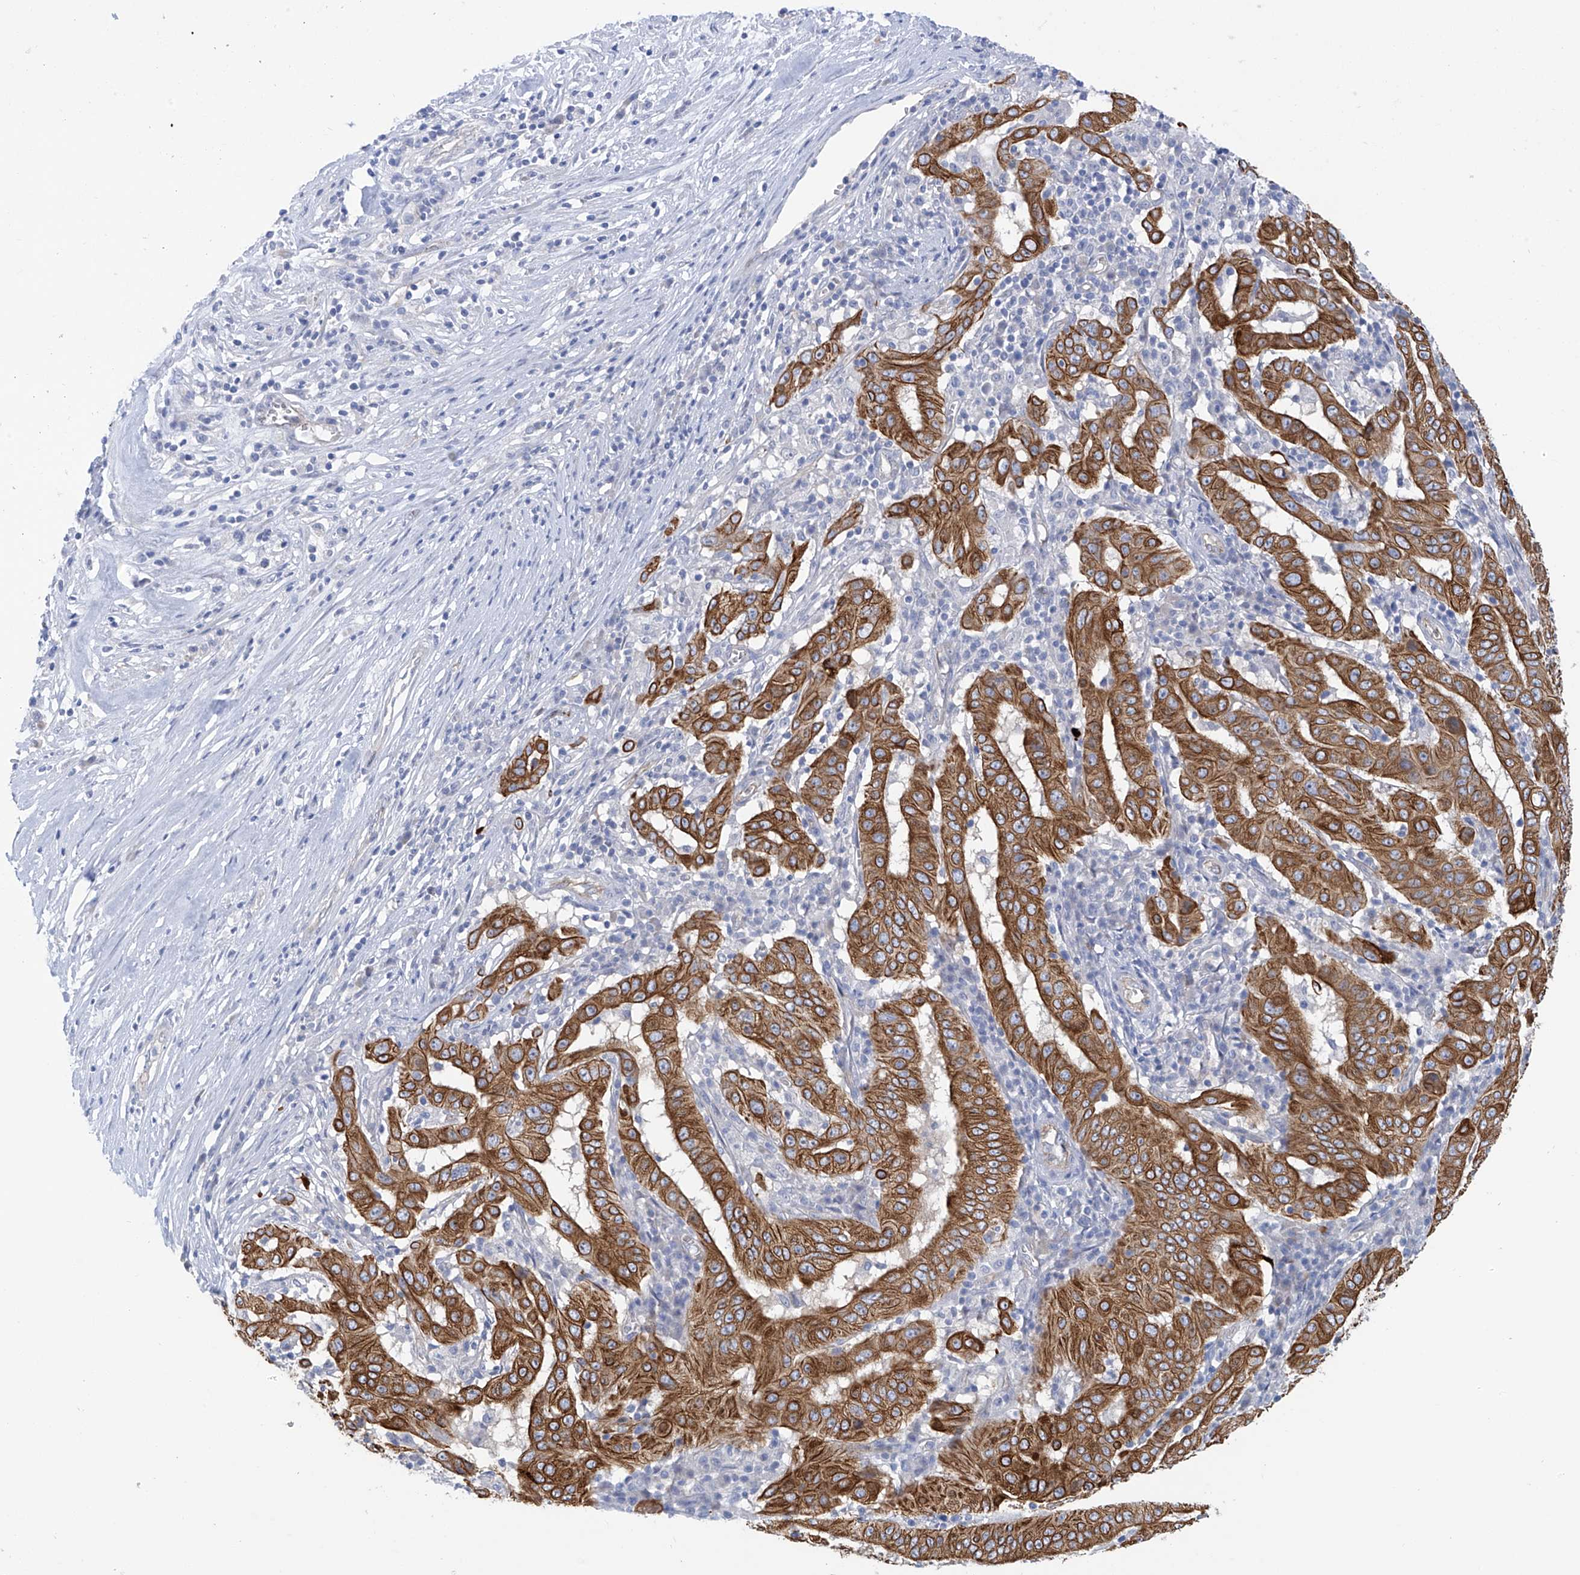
{"staining": {"intensity": "strong", "quantity": ">75%", "location": "cytoplasmic/membranous"}, "tissue": "pancreatic cancer", "cell_type": "Tumor cells", "image_type": "cancer", "snomed": [{"axis": "morphology", "description": "Adenocarcinoma, NOS"}, {"axis": "topography", "description": "Pancreas"}], "caption": "Immunohistochemistry of pancreatic cancer (adenocarcinoma) demonstrates high levels of strong cytoplasmic/membranous staining in approximately >75% of tumor cells. The protein of interest is stained brown, and the nuclei are stained in blue (DAB (3,3'-diaminobenzidine) IHC with brightfield microscopy, high magnification).", "gene": "PIK3C2B", "patient": {"sex": "male", "age": 63}}